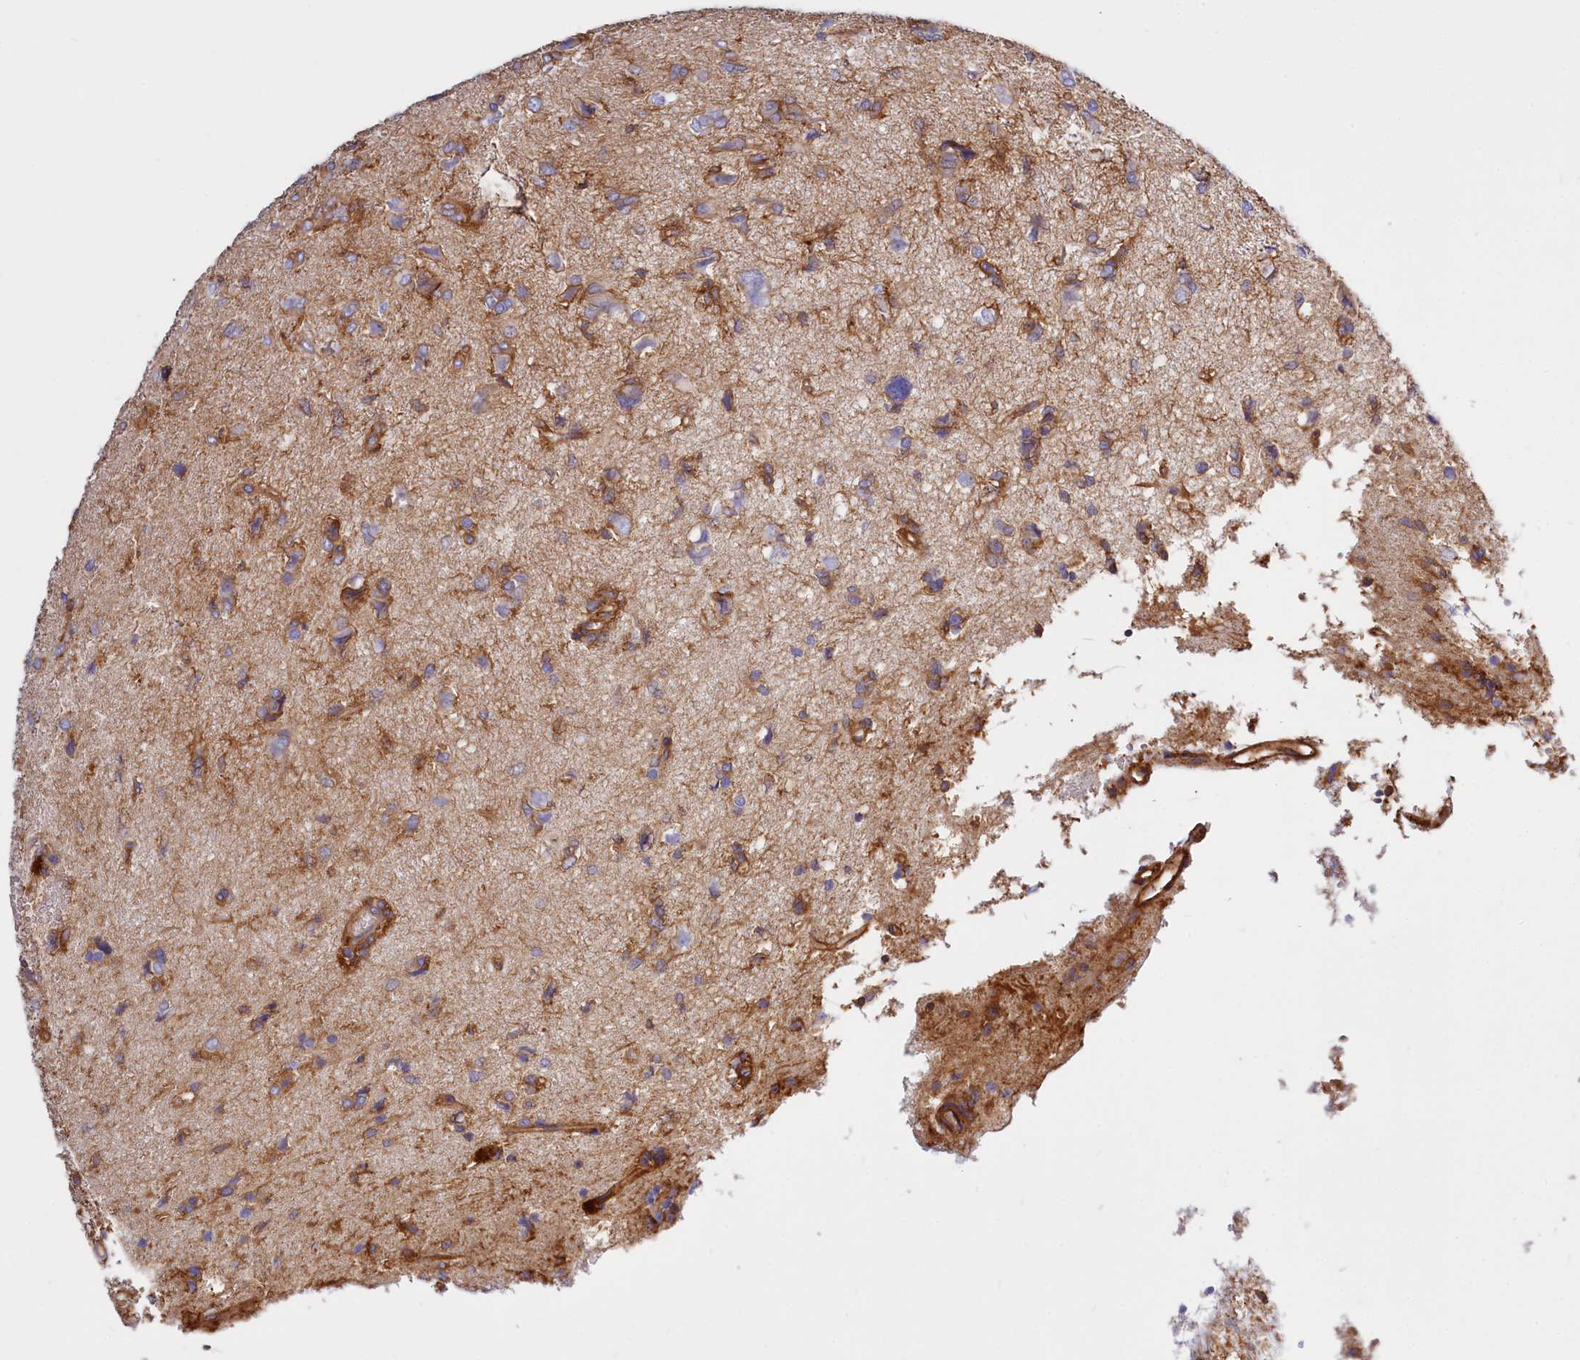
{"staining": {"intensity": "moderate", "quantity": ">75%", "location": "cytoplasmic/membranous"}, "tissue": "glioma", "cell_type": "Tumor cells", "image_type": "cancer", "snomed": [{"axis": "morphology", "description": "Glioma, malignant, High grade"}, {"axis": "topography", "description": "Brain"}], "caption": "Glioma stained with a protein marker exhibits moderate staining in tumor cells.", "gene": "ANO6", "patient": {"sex": "female", "age": 59}}